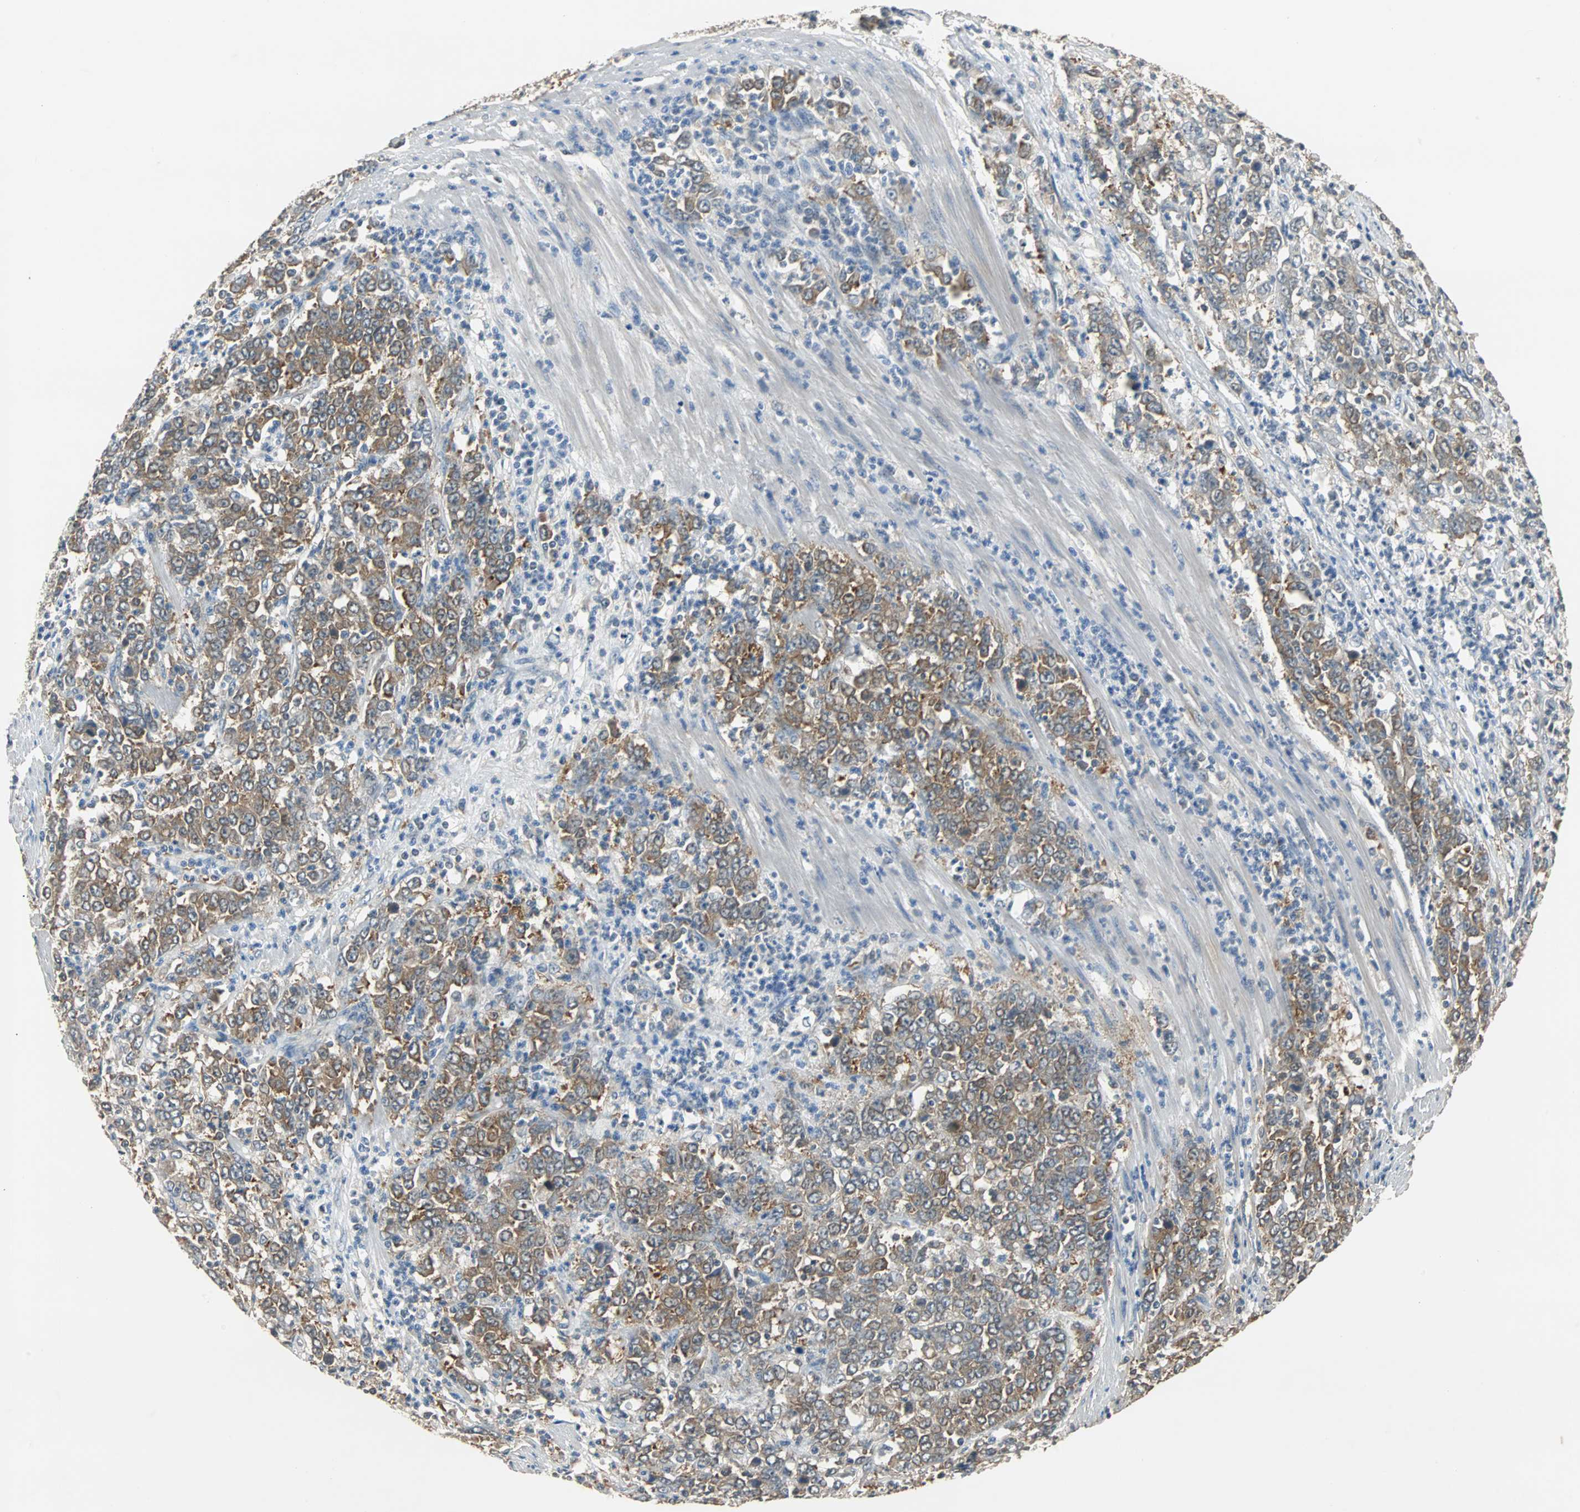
{"staining": {"intensity": "moderate", "quantity": ">75%", "location": "cytoplasmic/membranous"}, "tissue": "stomach cancer", "cell_type": "Tumor cells", "image_type": "cancer", "snomed": [{"axis": "morphology", "description": "Adenocarcinoma, NOS"}, {"axis": "topography", "description": "Stomach, lower"}], "caption": "Immunohistochemistry (IHC) of adenocarcinoma (stomach) displays medium levels of moderate cytoplasmic/membranous expression in approximately >75% of tumor cells.", "gene": "ABHD2", "patient": {"sex": "female", "age": 71}}